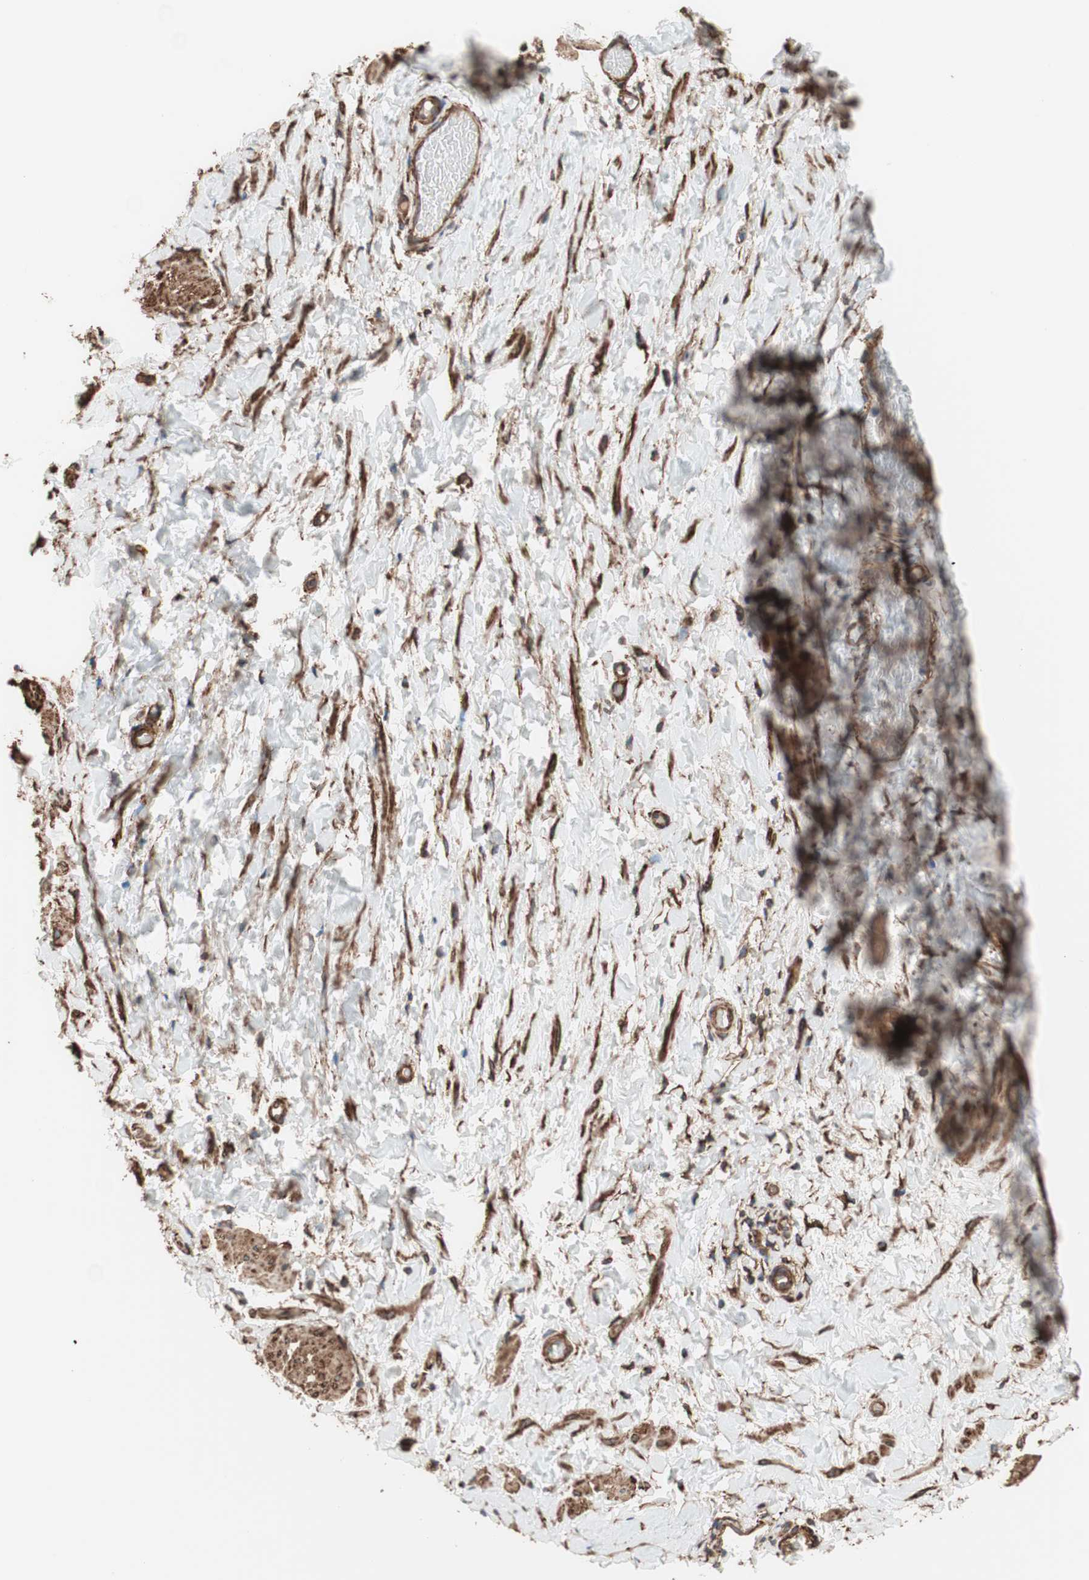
{"staining": {"intensity": "moderate", "quantity": ">75%", "location": "cytoplasmic/membranous"}, "tissue": "smooth muscle", "cell_type": "Smooth muscle cells", "image_type": "normal", "snomed": [{"axis": "morphology", "description": "Normal tissue, NOS"}, {"axis": "topography", "description": "Smooth muscle"}], "caption": "The immunohistochemical stain shows moderate cytoplasmic/membranous staining in smooth muscle cells of normal smooth muscle. (DAB (3,3'-diaminobenzidine) IHC with brightfield microscopy, high magnification).", "gene": "GPSM2", "patient": {"sex": "male", "age": 16}}